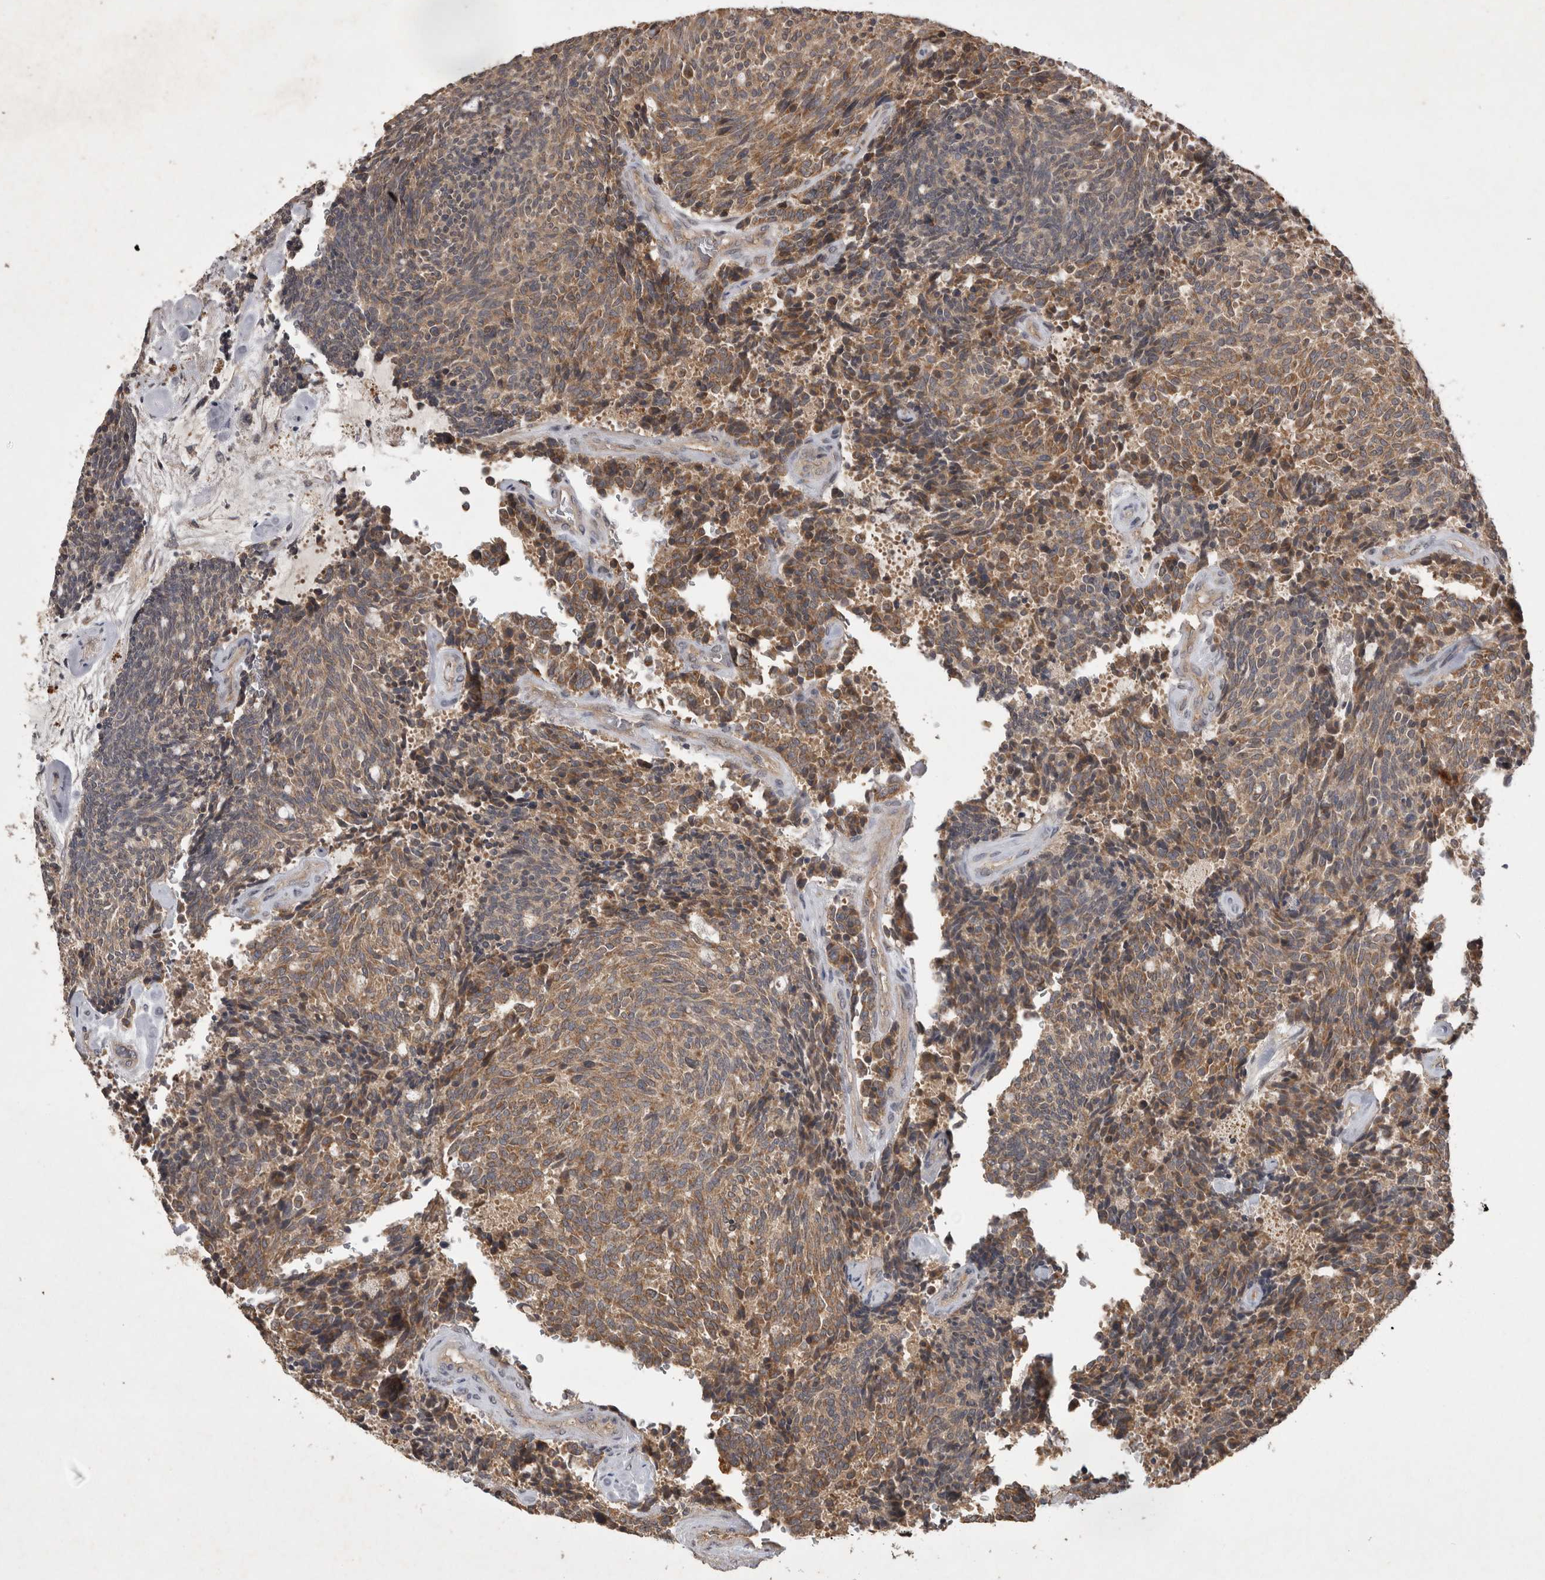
{"staining": {"intensity": "moderate", "quantity": ">75%", "location": "cytoplasmic/membranous"}, "tissue": "carcinoid", "cell_type": "Tumor cells", "image_type": "cancer", "snomed": [{"axis": "morphology", "description": "Carcinoid, malignant, NOS"}, {"axis": "topography", "description": "Pancreas"}], "caption": "An image showing moderate cytoplasmic/membranous staining in approximately >75% of tumor cells in carcinoid, as visualized by brown immunohistochemical staining.", "gene": "TRMT61B", "patient": {"sex": "female", "age": 54}}